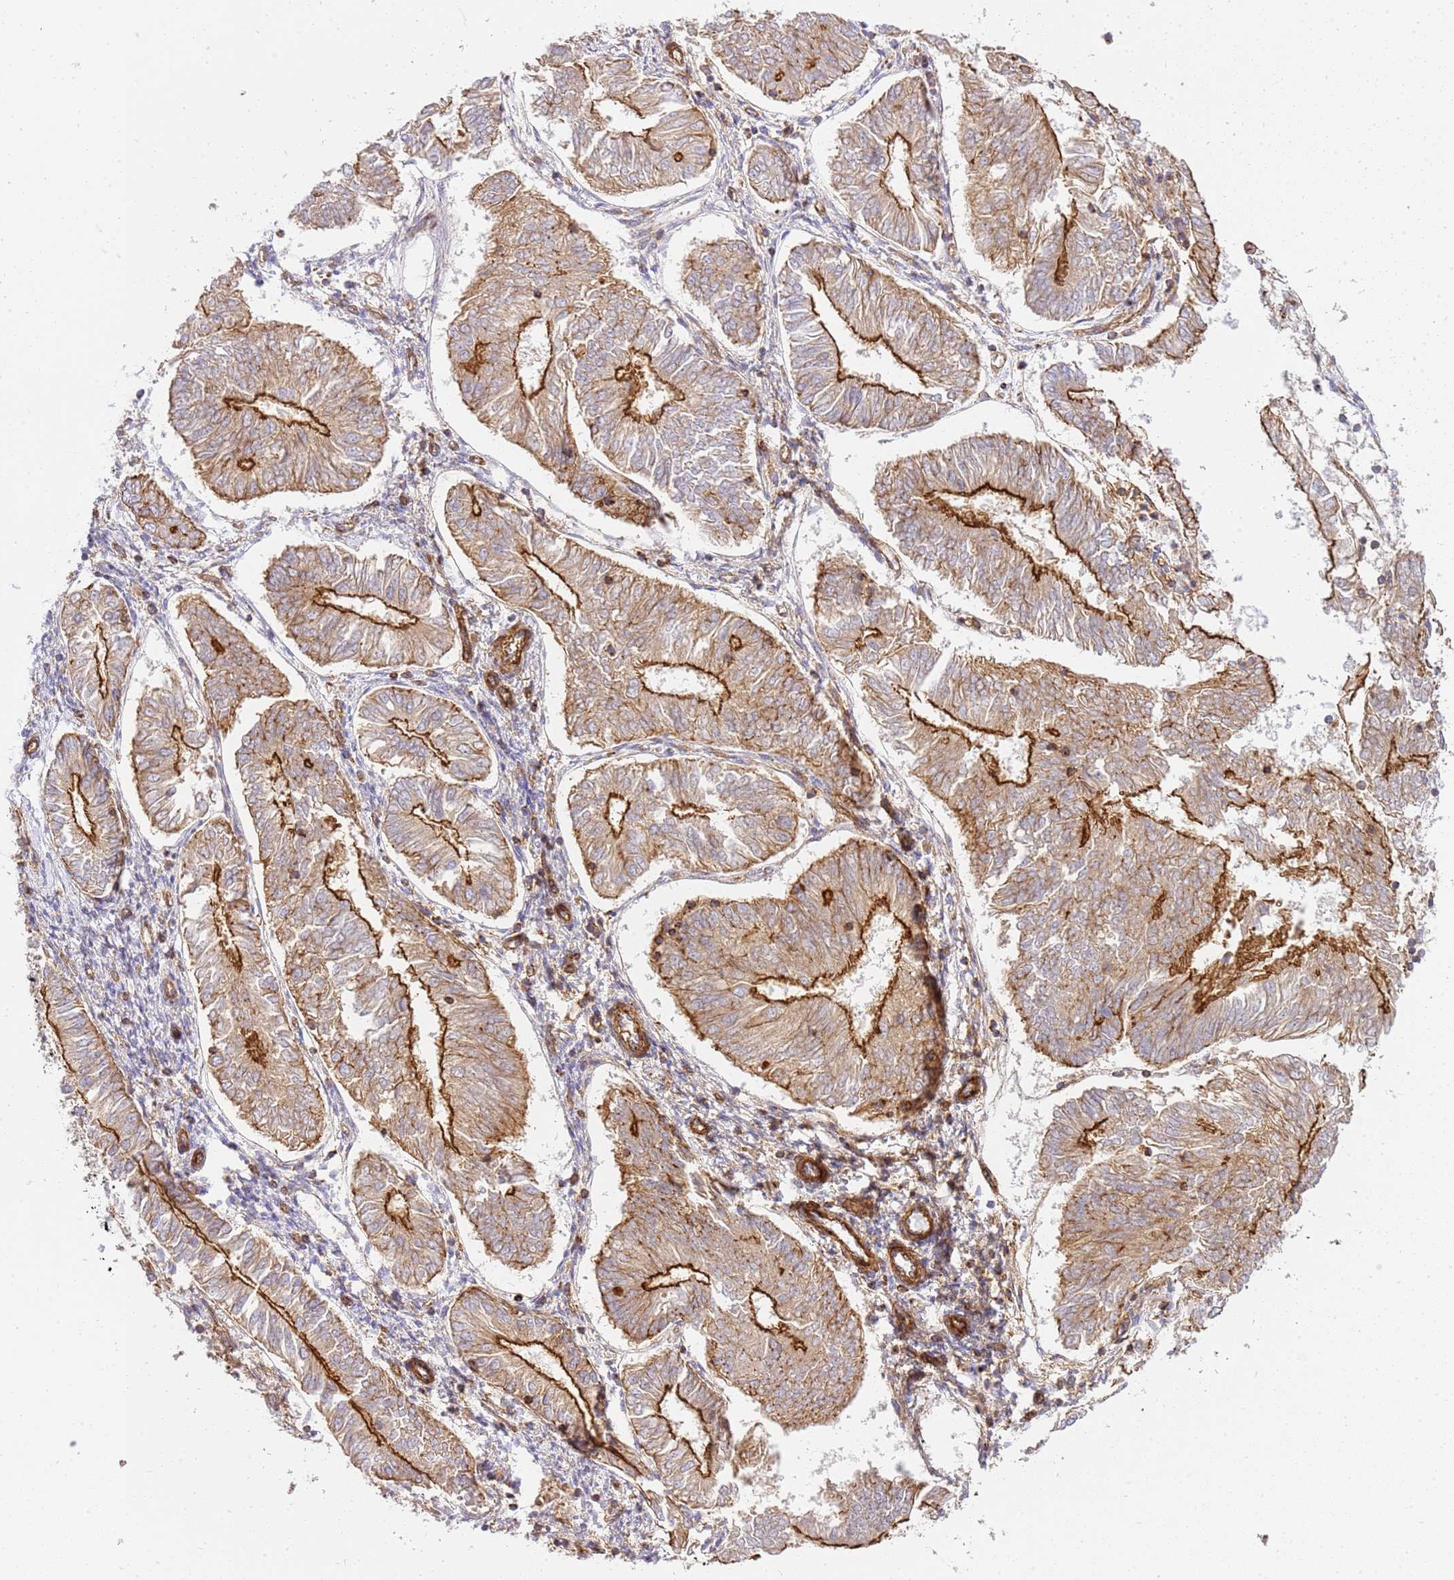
{"staining": {"intensity": "strong", "quantity": "25%-75%", "location": "cytoplasmic/membranous"}, "tissue": "endometrial cancer", "cell_type": "Tumor cells", "image_type": "cancer", "snomed": [{"axis": "morphology", "description": "Adenocarcinoma, NOS"}, {"axis": "topography", "description": "Endometrium"}], "caption": "High-magnification brightfield microscopy of adenocarcinoma (endometrial) stained with DAB (3,3'-diaminobenzidine) (brown) and counterstained with hematoxylin (blue). tumor cells exhibit strong cytoplasmic/membranous staining is identified in approximately25%-75% of cells. Nuclei are stained in blue.", "gene": "EFCAB8", "patient": {"sex": "female", "age": 58}}